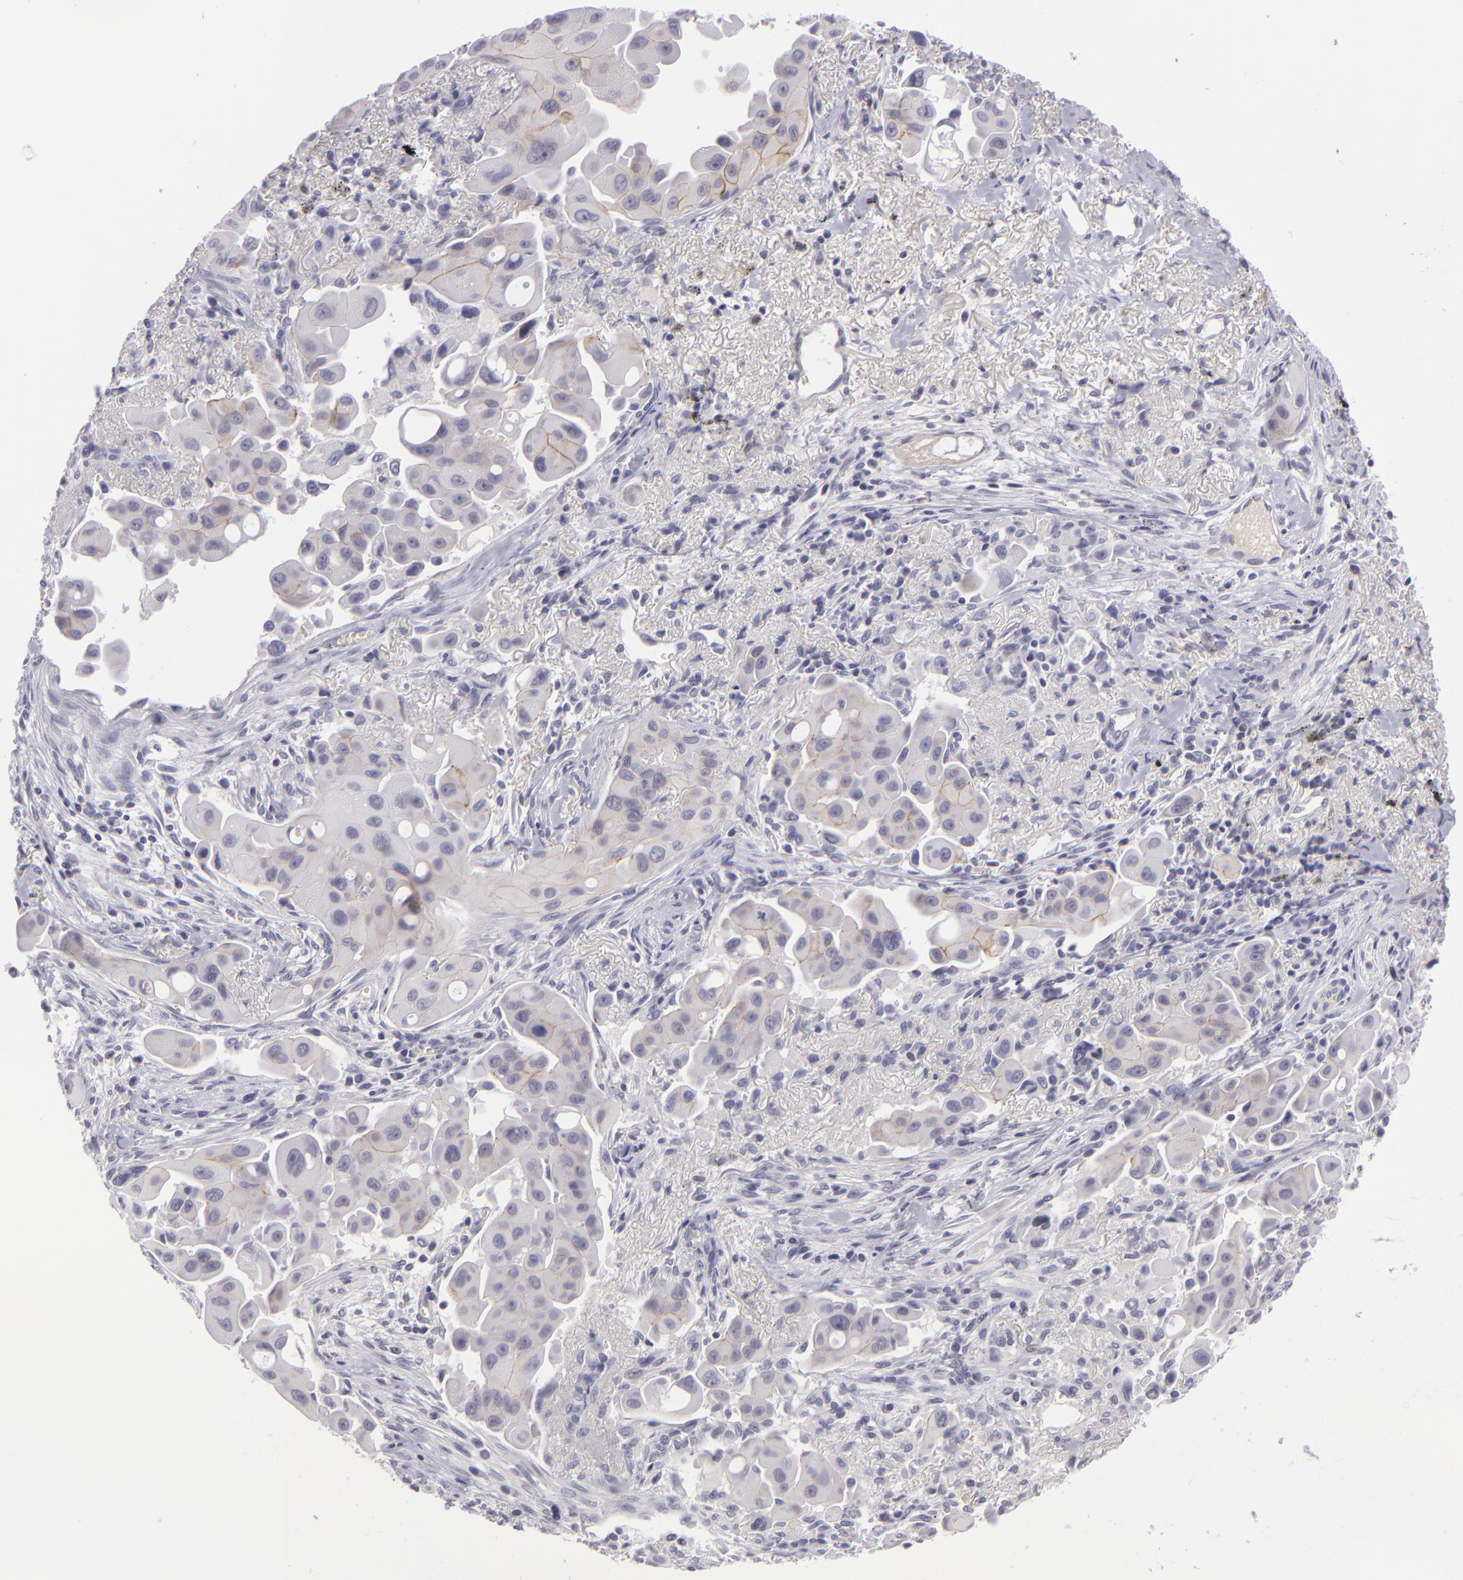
{"staining": {"intensity": "negative", "quantity": "none", "location": "none"}, "tissue": "lung cancer", "cell_type": "Tumor cells", "image_type": "cancer", "snomed": [{"axis": "morphology", "description": "Adenocarcinoma, NOS"}, {"axis": "topography", "description": "Lung"}], "caption": "This is a photomicrograph of IHC staining of lung cancer, which shows no expression in tumor cells.", "gene": "CTNNB1", "patient": {"sex": "male", "age": 68}}